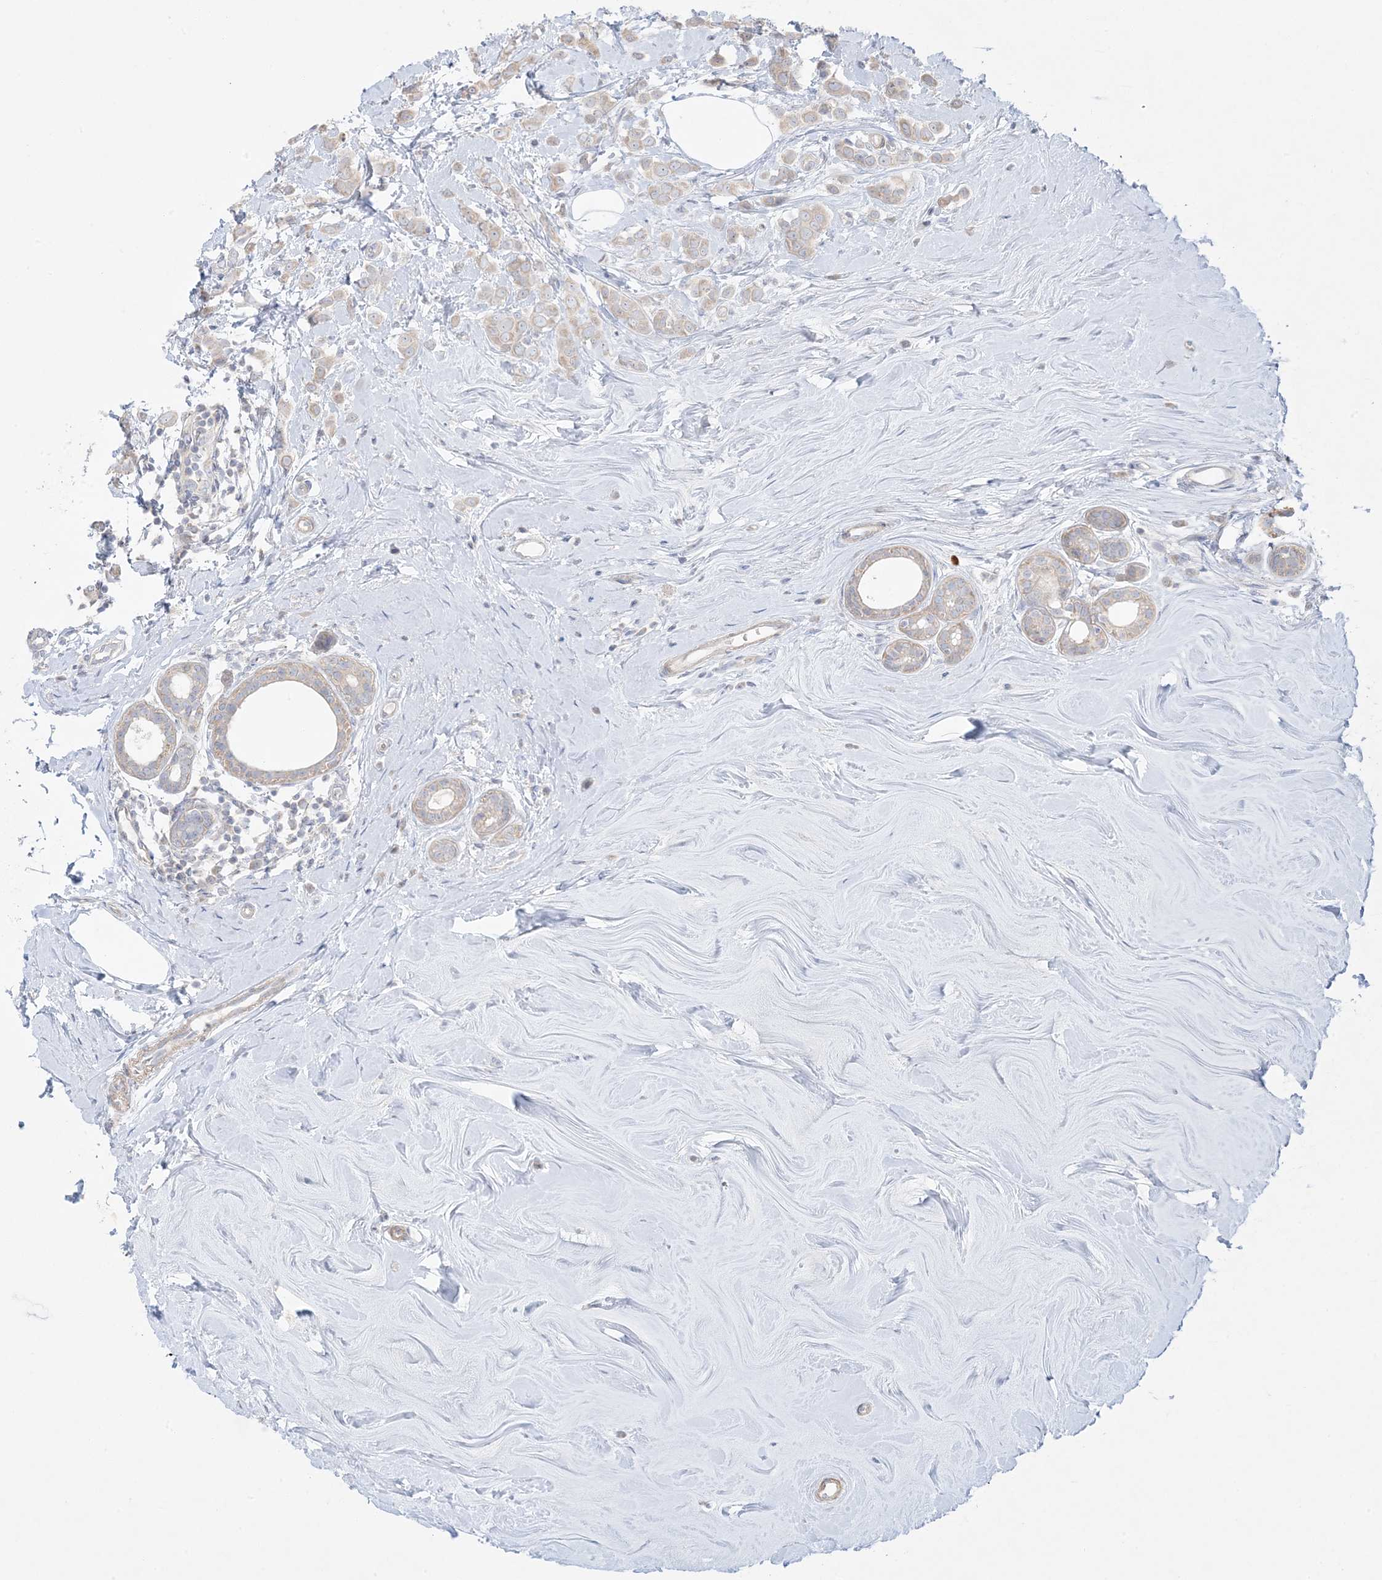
{"staining": {"intensity": "weak", "quantity": "<25%", "location": "cytoplasmic/membranous"}, "tissue": "breast cancer", "cell_type": "Tumor cells", "image_type": "cancer", "snomed": [{"axis": "morphology", "description": "Lobular carcinoma"}, {"axis": "topography", "description": "Breast"}], "caption": "This is an immunohistochemistry (IHC) photomicrograph of human breast cancer (lobular carcinoma). There is no positivity in tumor cells.", "gene": "FAM184A", "patient": {"sex": "female", "age": 47}}